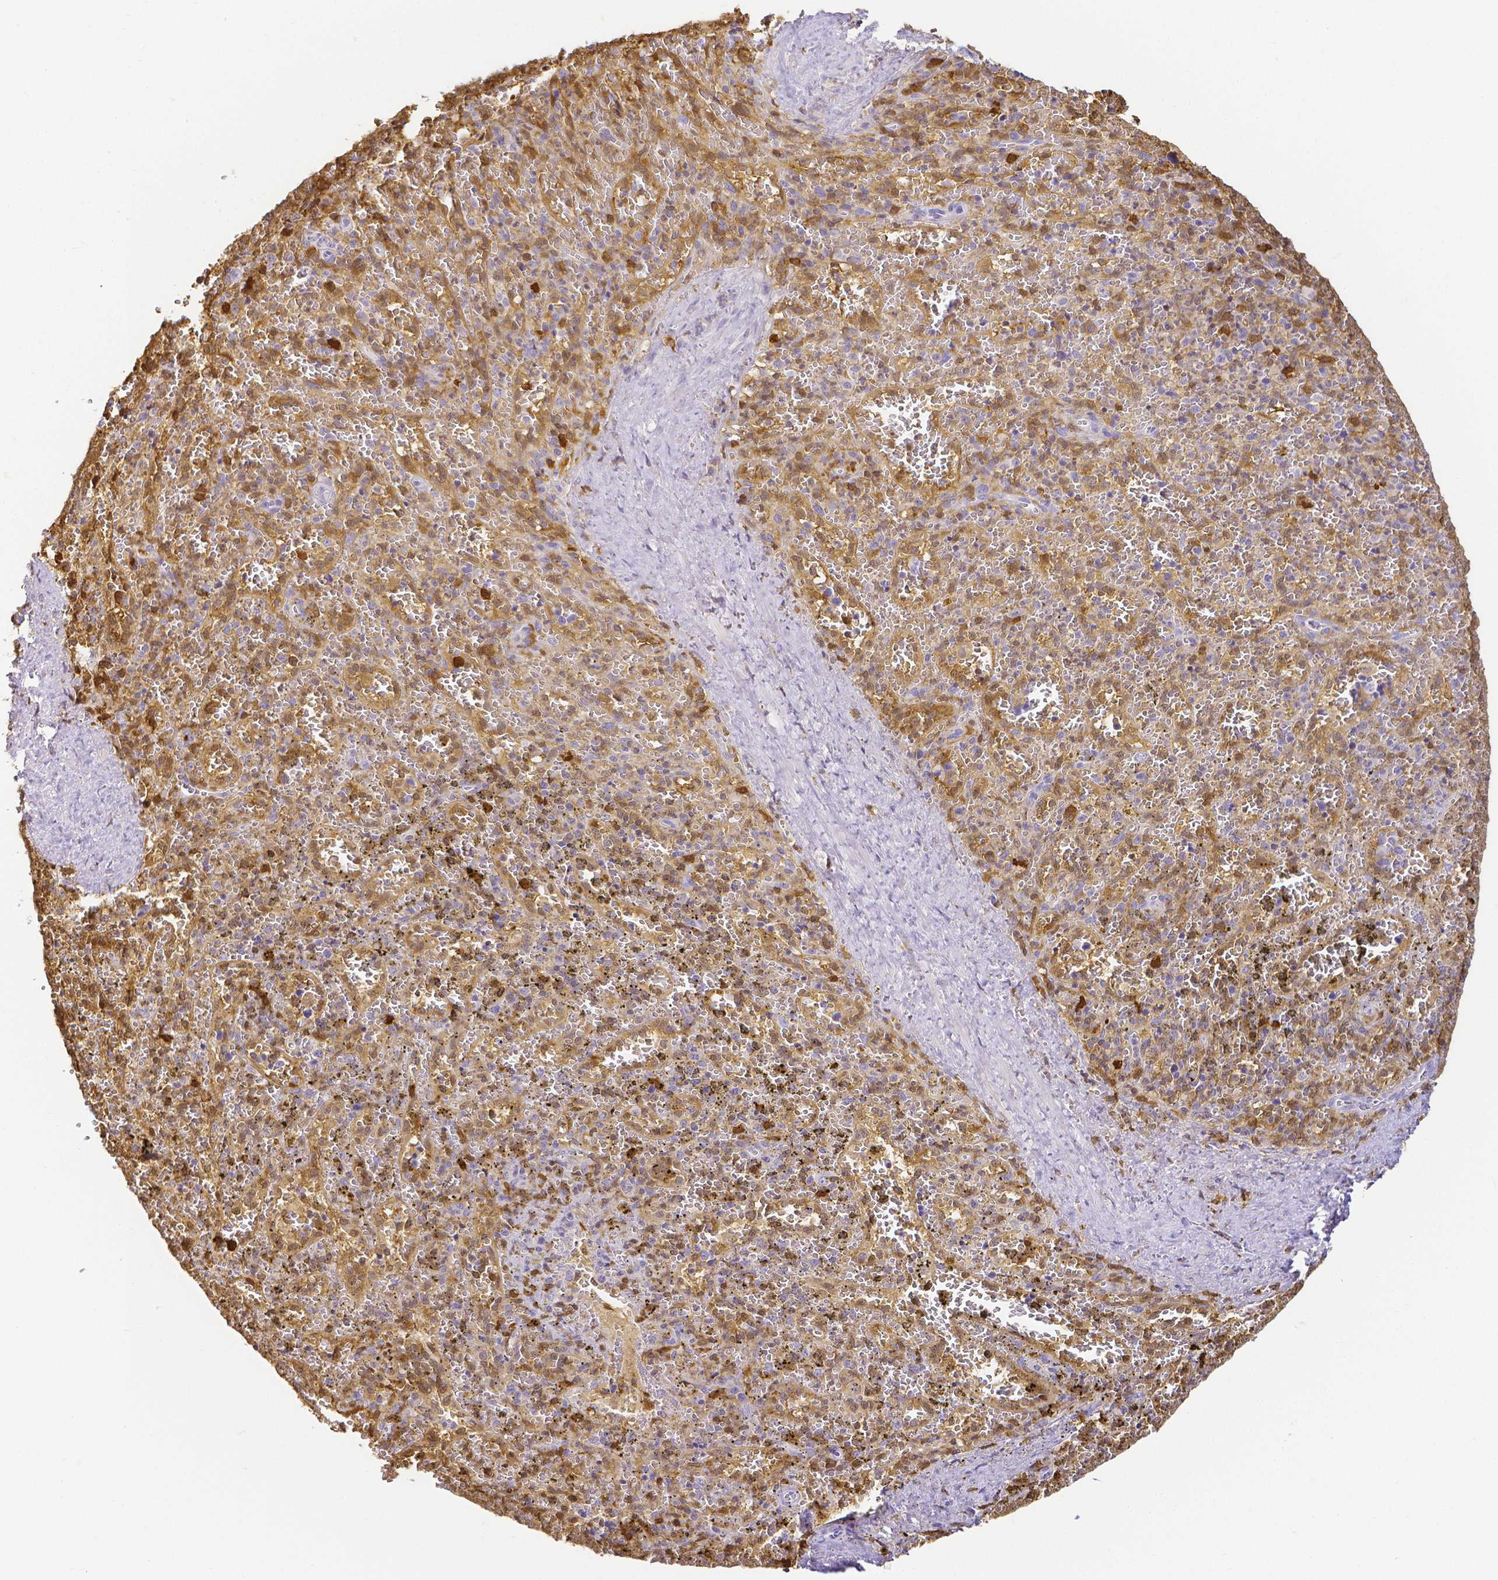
{"staining": {"intensity": "moderate", "quantity": "<25%", "location": "cytoplasmic/membranous,nuclear"}, "tissue": "spleen", "cell_type": "Cells in red pulp", "image_type": "normal", "snomed": [{"axis": "morphology", "description": "Normal tissue, NOS"}, {"axis": "topography", "description": "Spleen"}], "caption": "Cells in red pulp exhibit moderate cytoplasmic/membranous,nuclear staining in approximately <25% of cells in benign spleen.", "gene": "COTL1", "patient": {"sex": "female", "age": 50}}